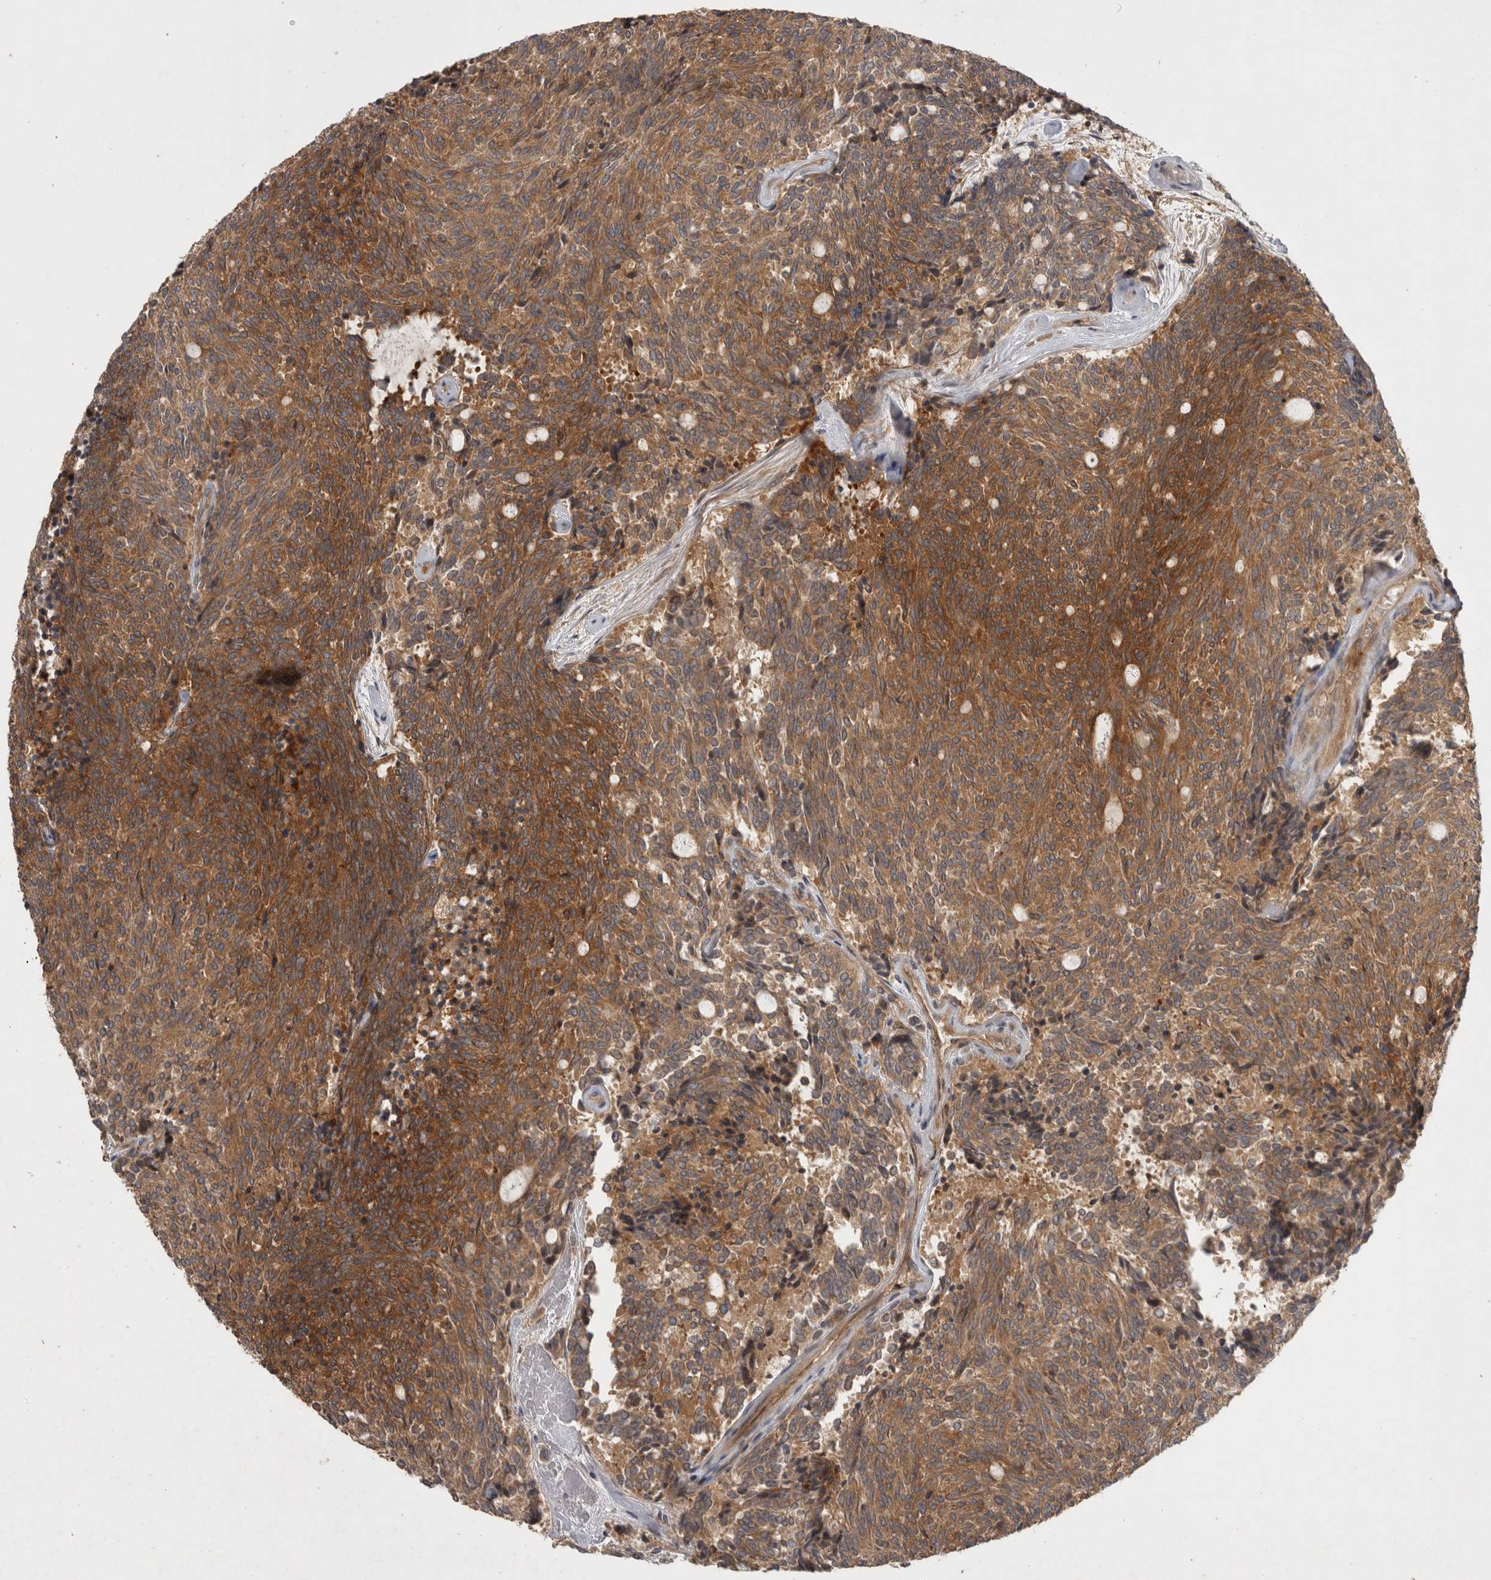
{"staining": {"intensity": "moderate", "quantity": ">75%", "location": "cytoplasmic/membranous"}, "tissue": "carcinoid", "cell_type": "Tumor cells", "image_type": "cancer", "snomed": [{"axis": "morphology", "description": "Carcinoid, malignant, NOS"}, {"axis": "topography", "description": "Pancreas"}], "caption": "Carcinoid (malignant) was stained to show a protein in brown. There is medium levels of moderate cytoplasmic/membranous expression in about >75% of tumor cells. (Brightfield microscopy of DAB IHC at high magnification).", "gene": "VEPH1", "patient": {"sex": "female", "age": 54}}